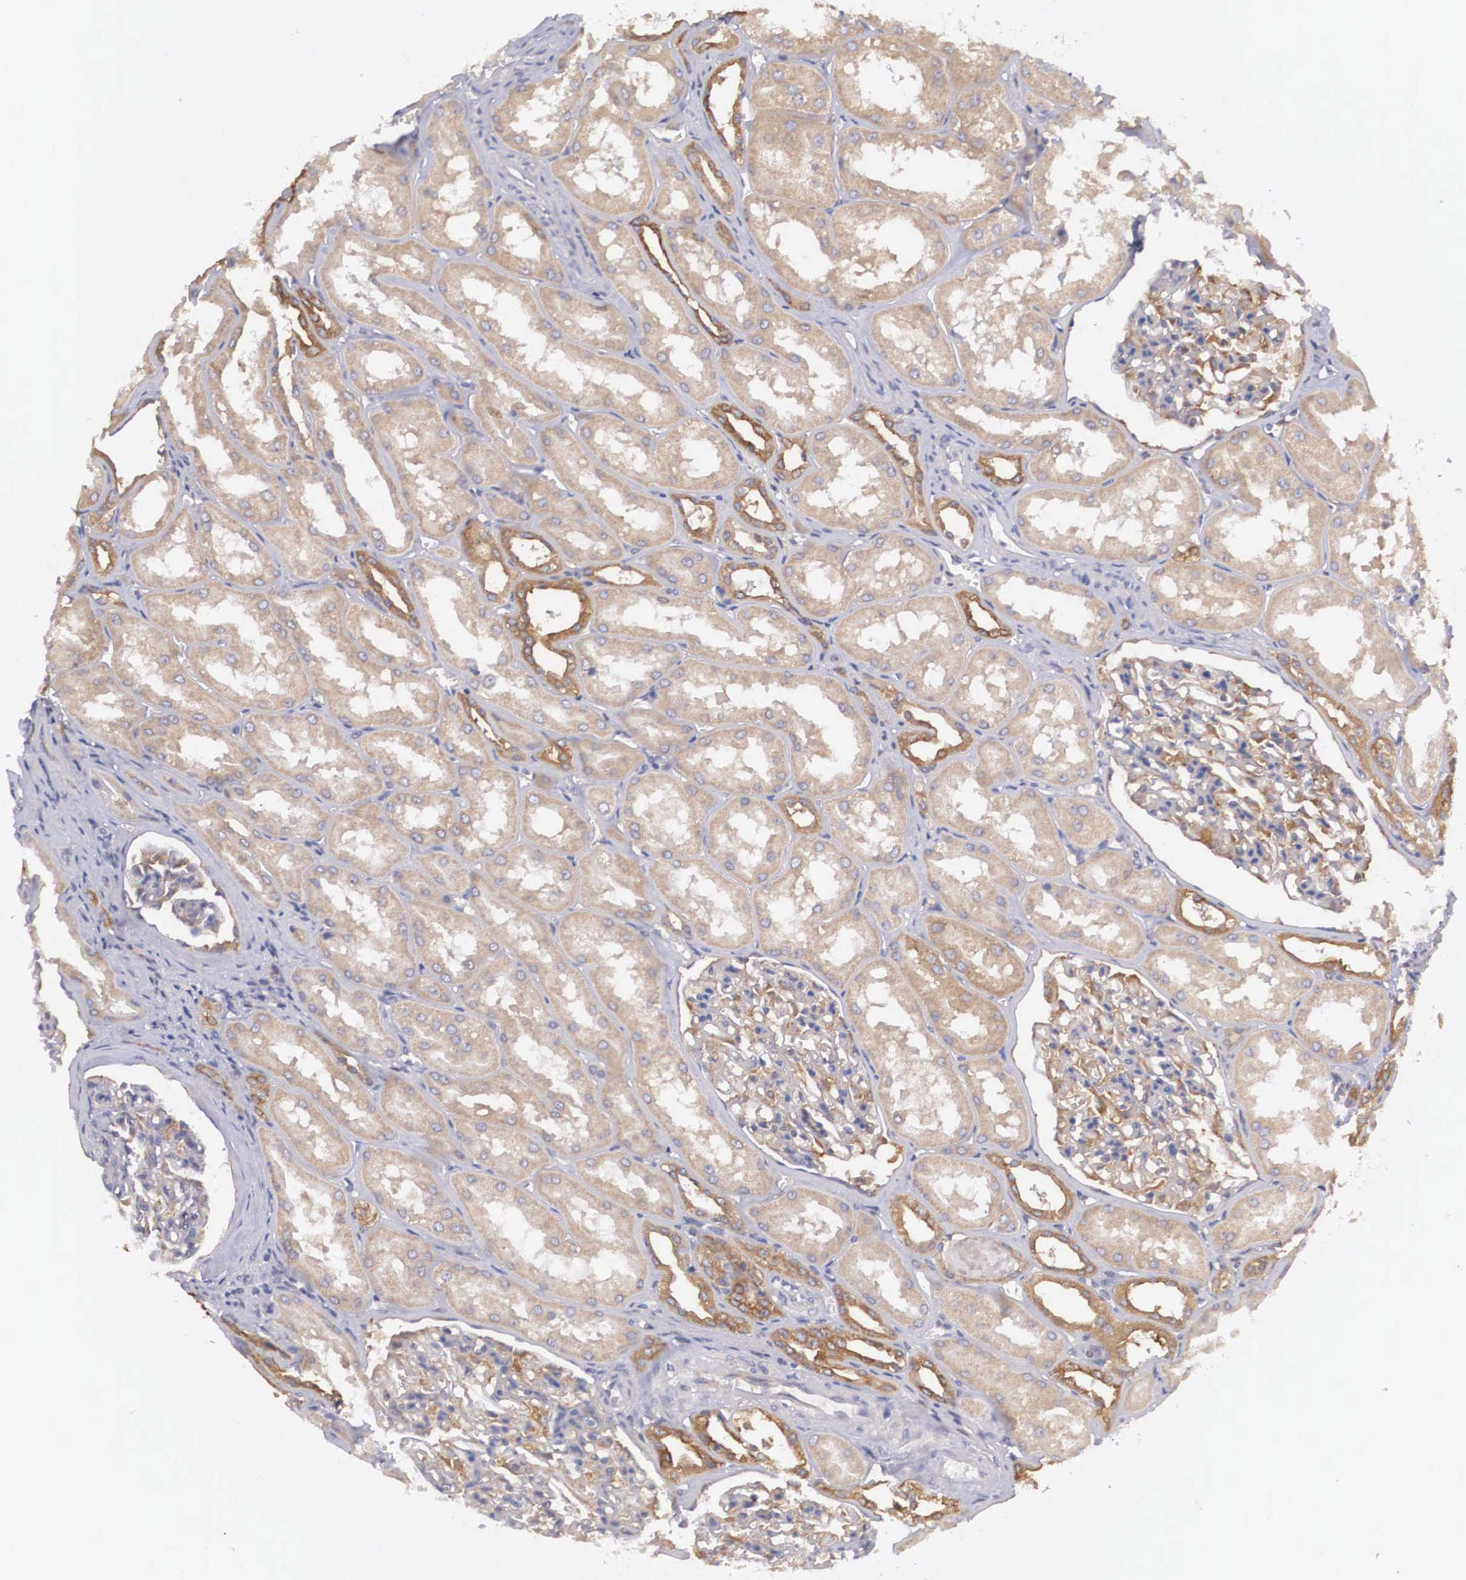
{"staining": {"intensity": "moderate", "quantity": "<25%", "location": "cytoplasmic/membranous"}, "tissue": "kidney", "cell_type": "Cells in glomeruli", "image_type": "normal", "snomed": [{"axis": "morphology", "description": "Normal tissue, NOS"}, {"axis": "topography", "description": "Kidney"}], "caption": "Kidney was stained to show a protein in brown. There is low levels of moderate cytoplasmic/membranous positivity in approximately <25% of cells in glomeruli. (Brightfield microscopy of DAB IHC at high magnification).", "gene": "GRIPAP1", "patient": {"sex": "male", "age": 61}}